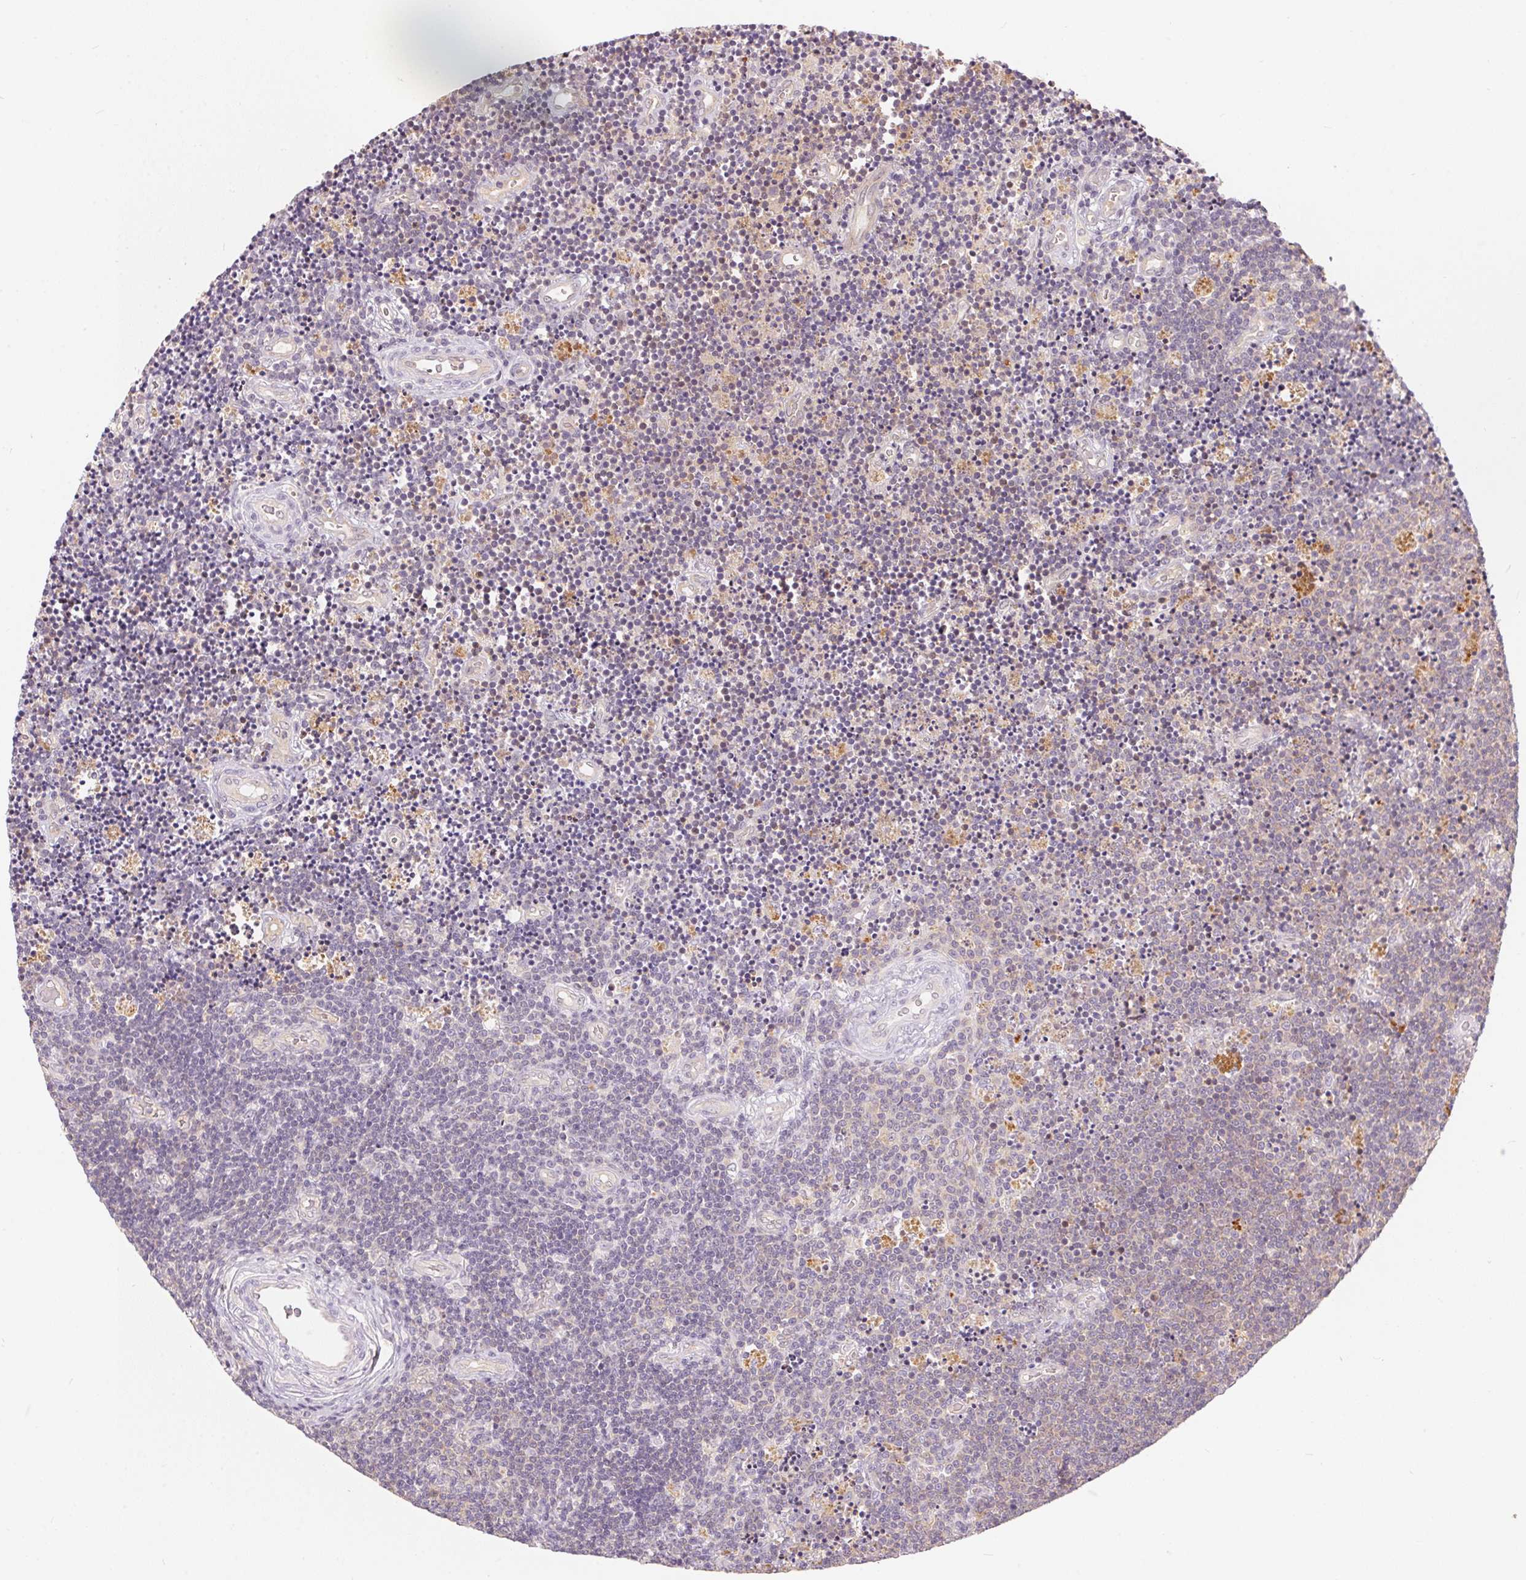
{"staining": {"intensity": "weak", "quantity": "<25%", "location": "cytoplasmic/membranous"}, "tissue": "lymphoma", "cell_type": "Tumor cells", "image_type": "cancer", "snomed": [{"axis": "morphology", "description": "Malignant lymphoma, non-Hodgkin's type, Low grade"}, {"axis": "topography", "description": "Brain"}], "caption": "Tumor cells show no significant expression in malignant lymphoma, non-Hodgkin's type (low-grade).", "gene": "BLMH", "patient": {"sex": "female", "age": 66}}